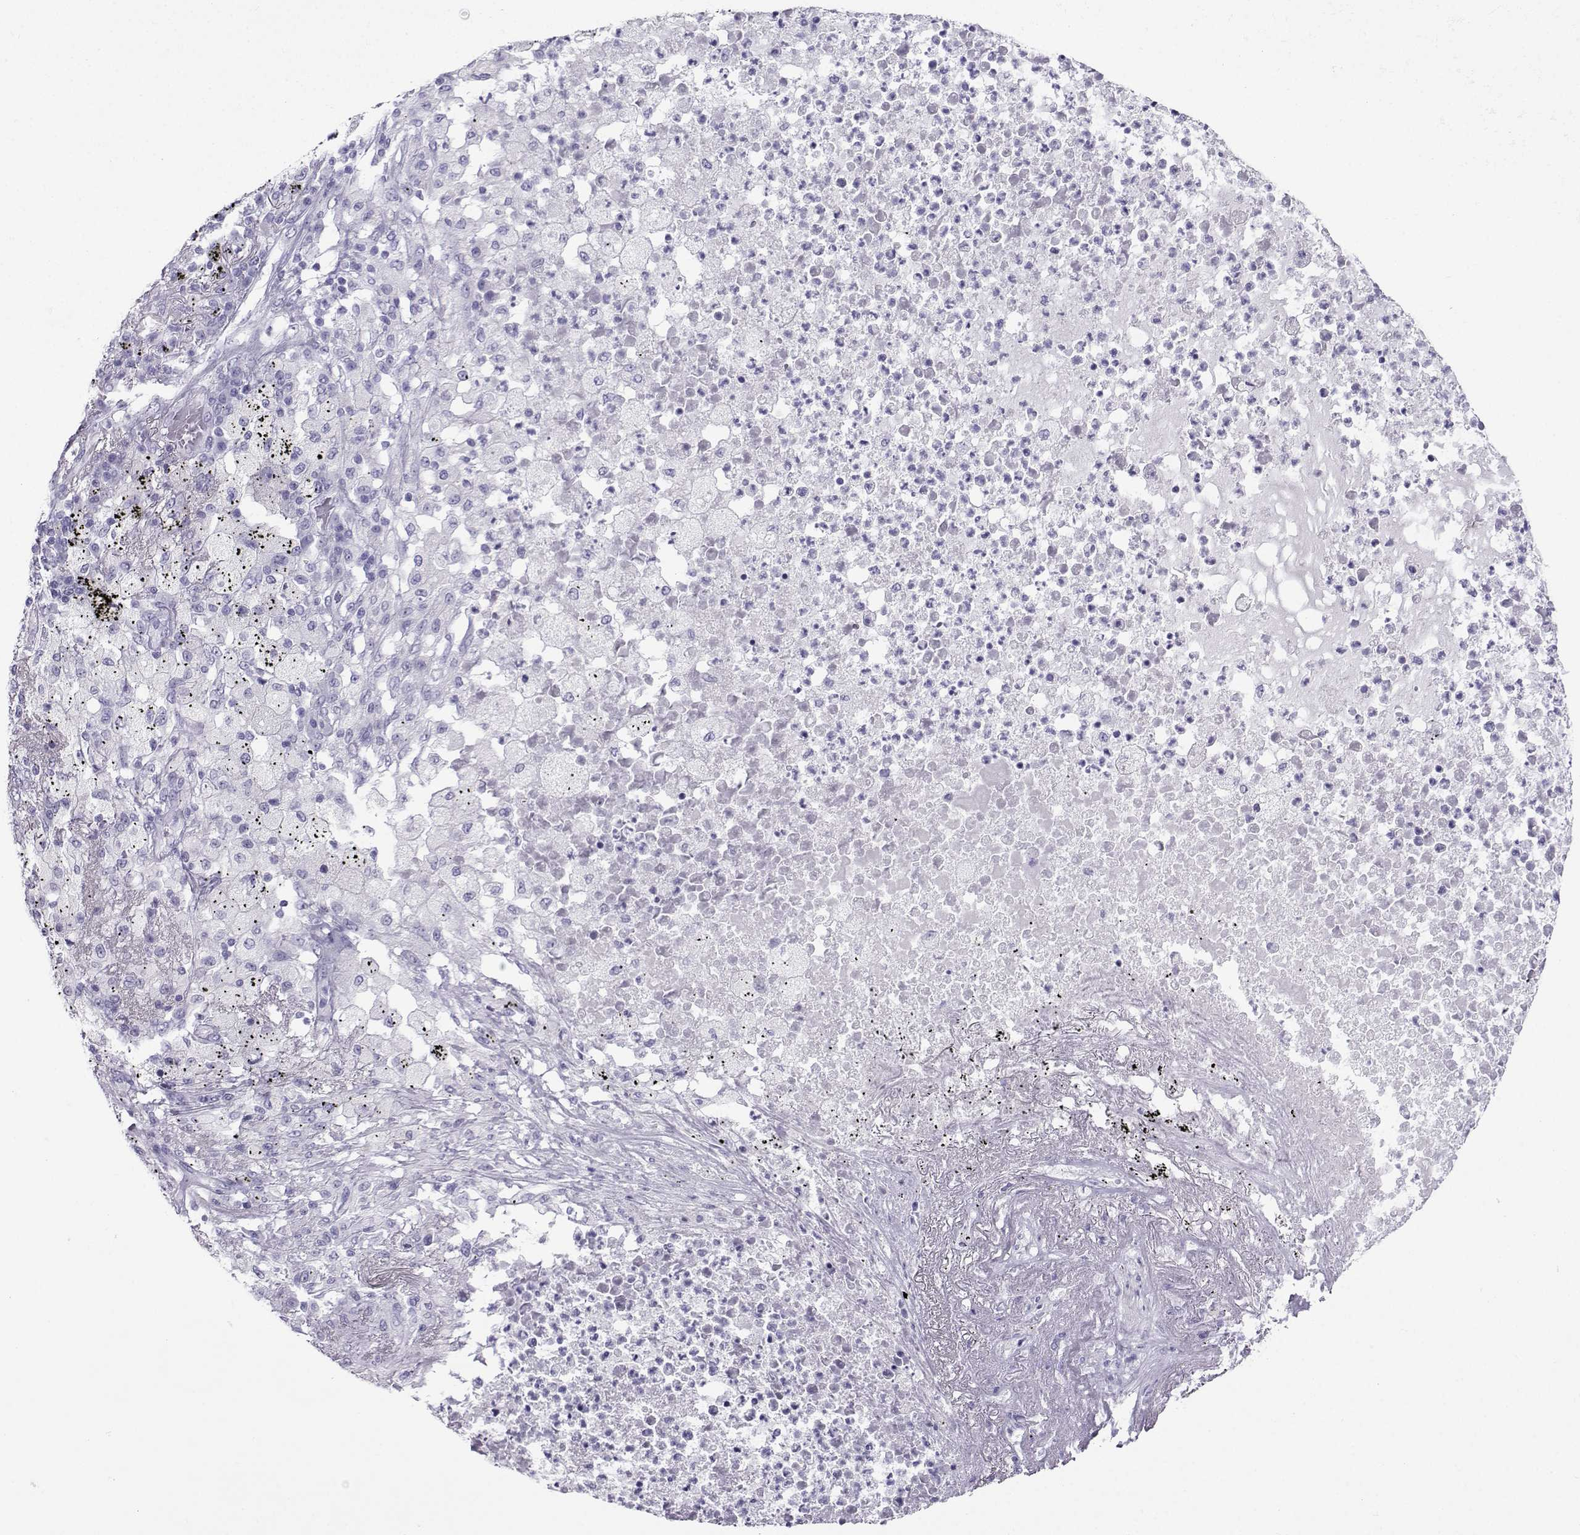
{"staining": {"intensity": "negative", "quantity": "none", "location": "none"}, "tissue": "lung cancer", "cell_type": "Tumor cells", "image_type": "cancer", "snomed": [{"axis": "morphology", "description": "Adenocarcinoma, NOS"}, {"axis": "topography", "description": "Lung"}], "caption": "Immunohistochemistry of human lung cancer demonstrates no positivity in tumor cells.", "gene": "CRYBB1", "patient": {"sex": "female", "age": 73}}